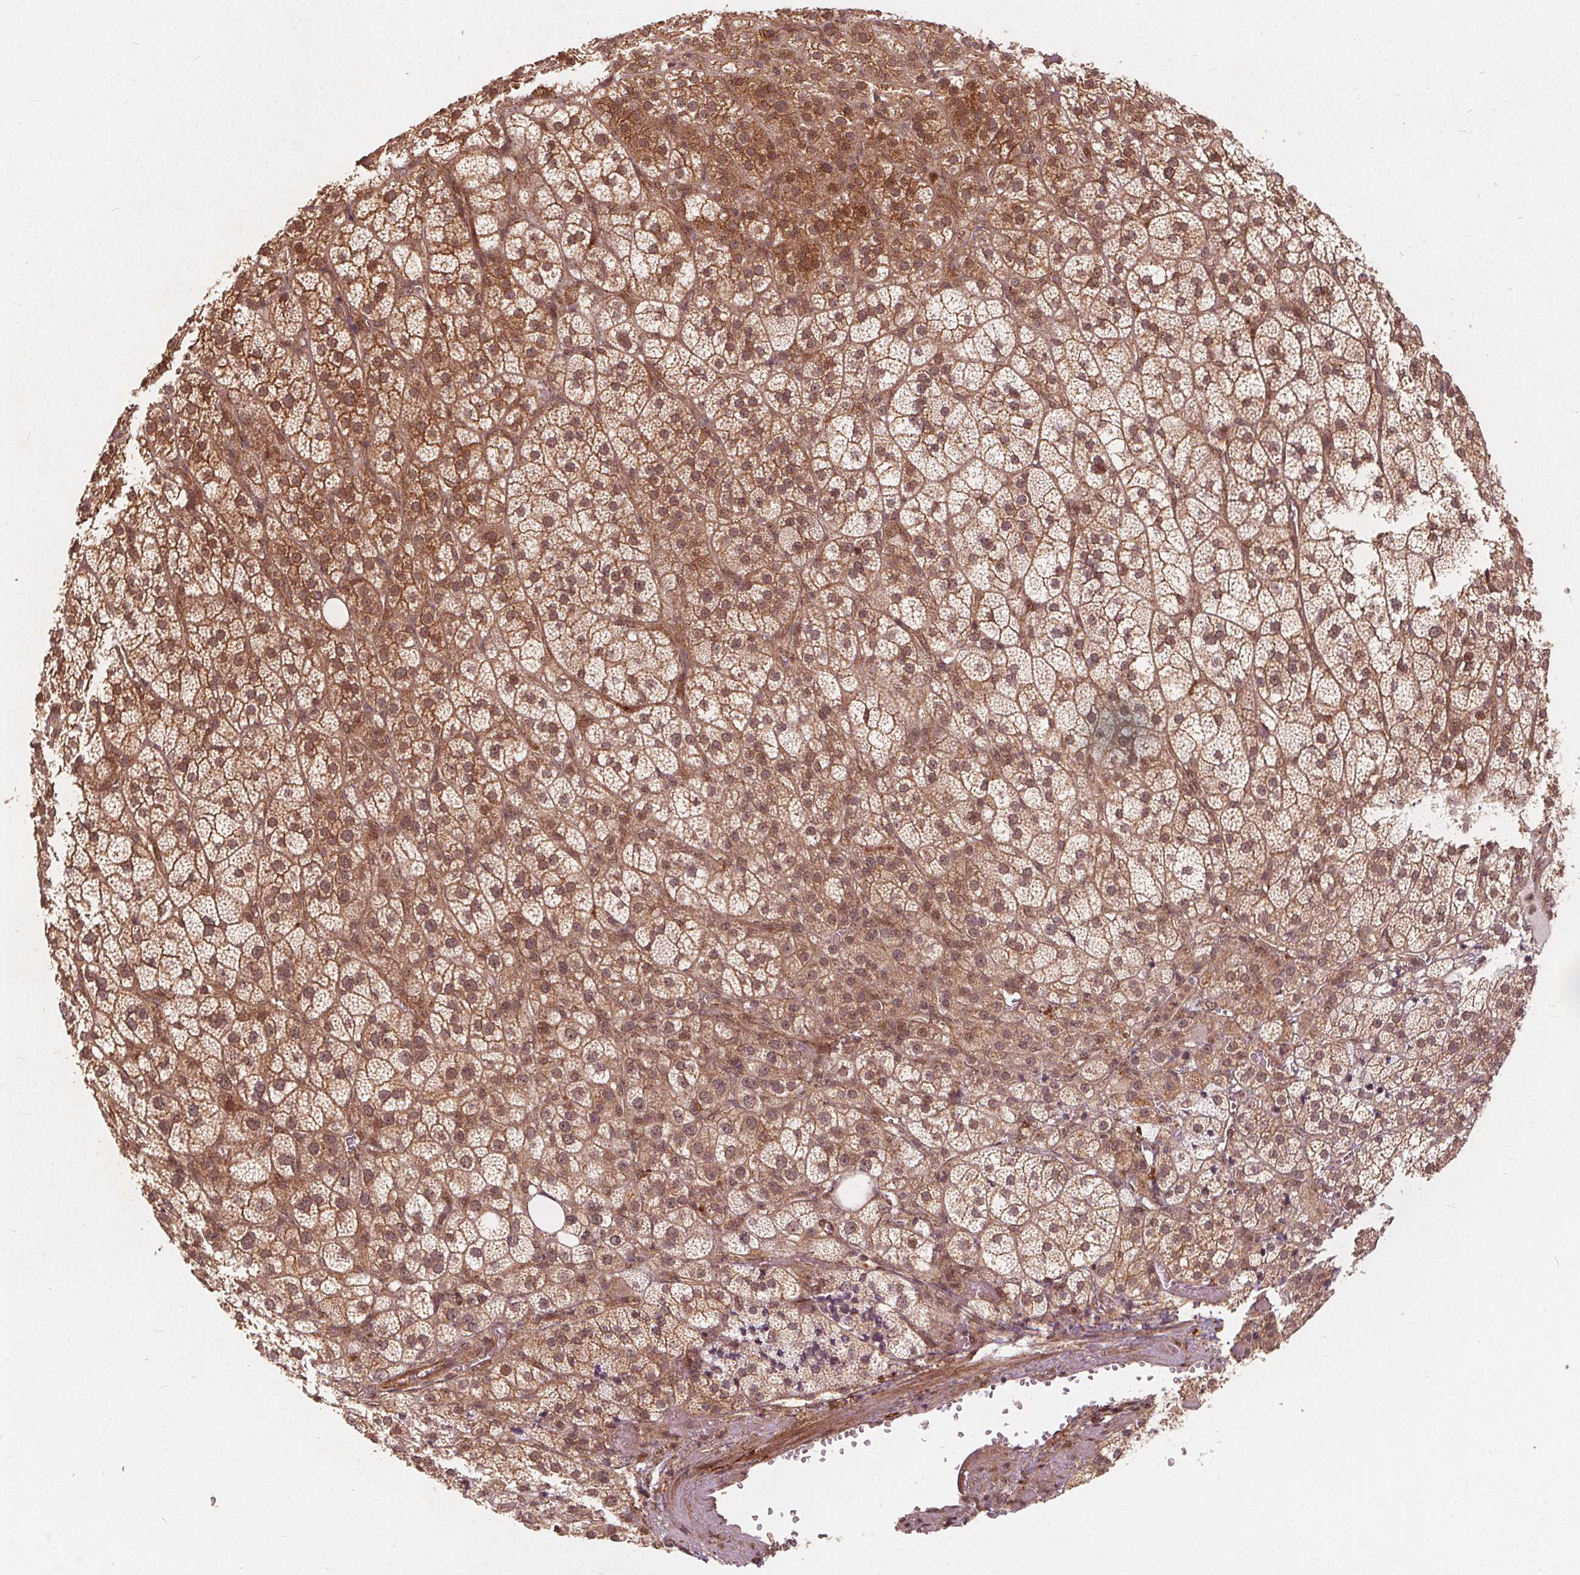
{"staining": {"intensity": "moderate", "quantity": ">75%", "location": "cytoplasmic/membranous,nuclear"}, "tissue": "adrenal gland", "cell_type": "Glandular cells", "image_type": "normal", "snomed": [{"axis": "morphology", "description": "Normal tissue, NOS"}, {"axis": "topography", "description": "Adrenal gland"}], "caption": "Glandular cells reveal medium levels of moderate cytoplasmic/membranous,nuclear staining in about >75% of cells in benign human adrenal gland. The staining is performed using DAB (3,3'-diaminobenzidine) brown chromogen to label protein expression. The nuclei are counter-stained blue using hematoxylin.", "gene": "PPP1CB", "patient": {"sex": "female", "age": 60}}